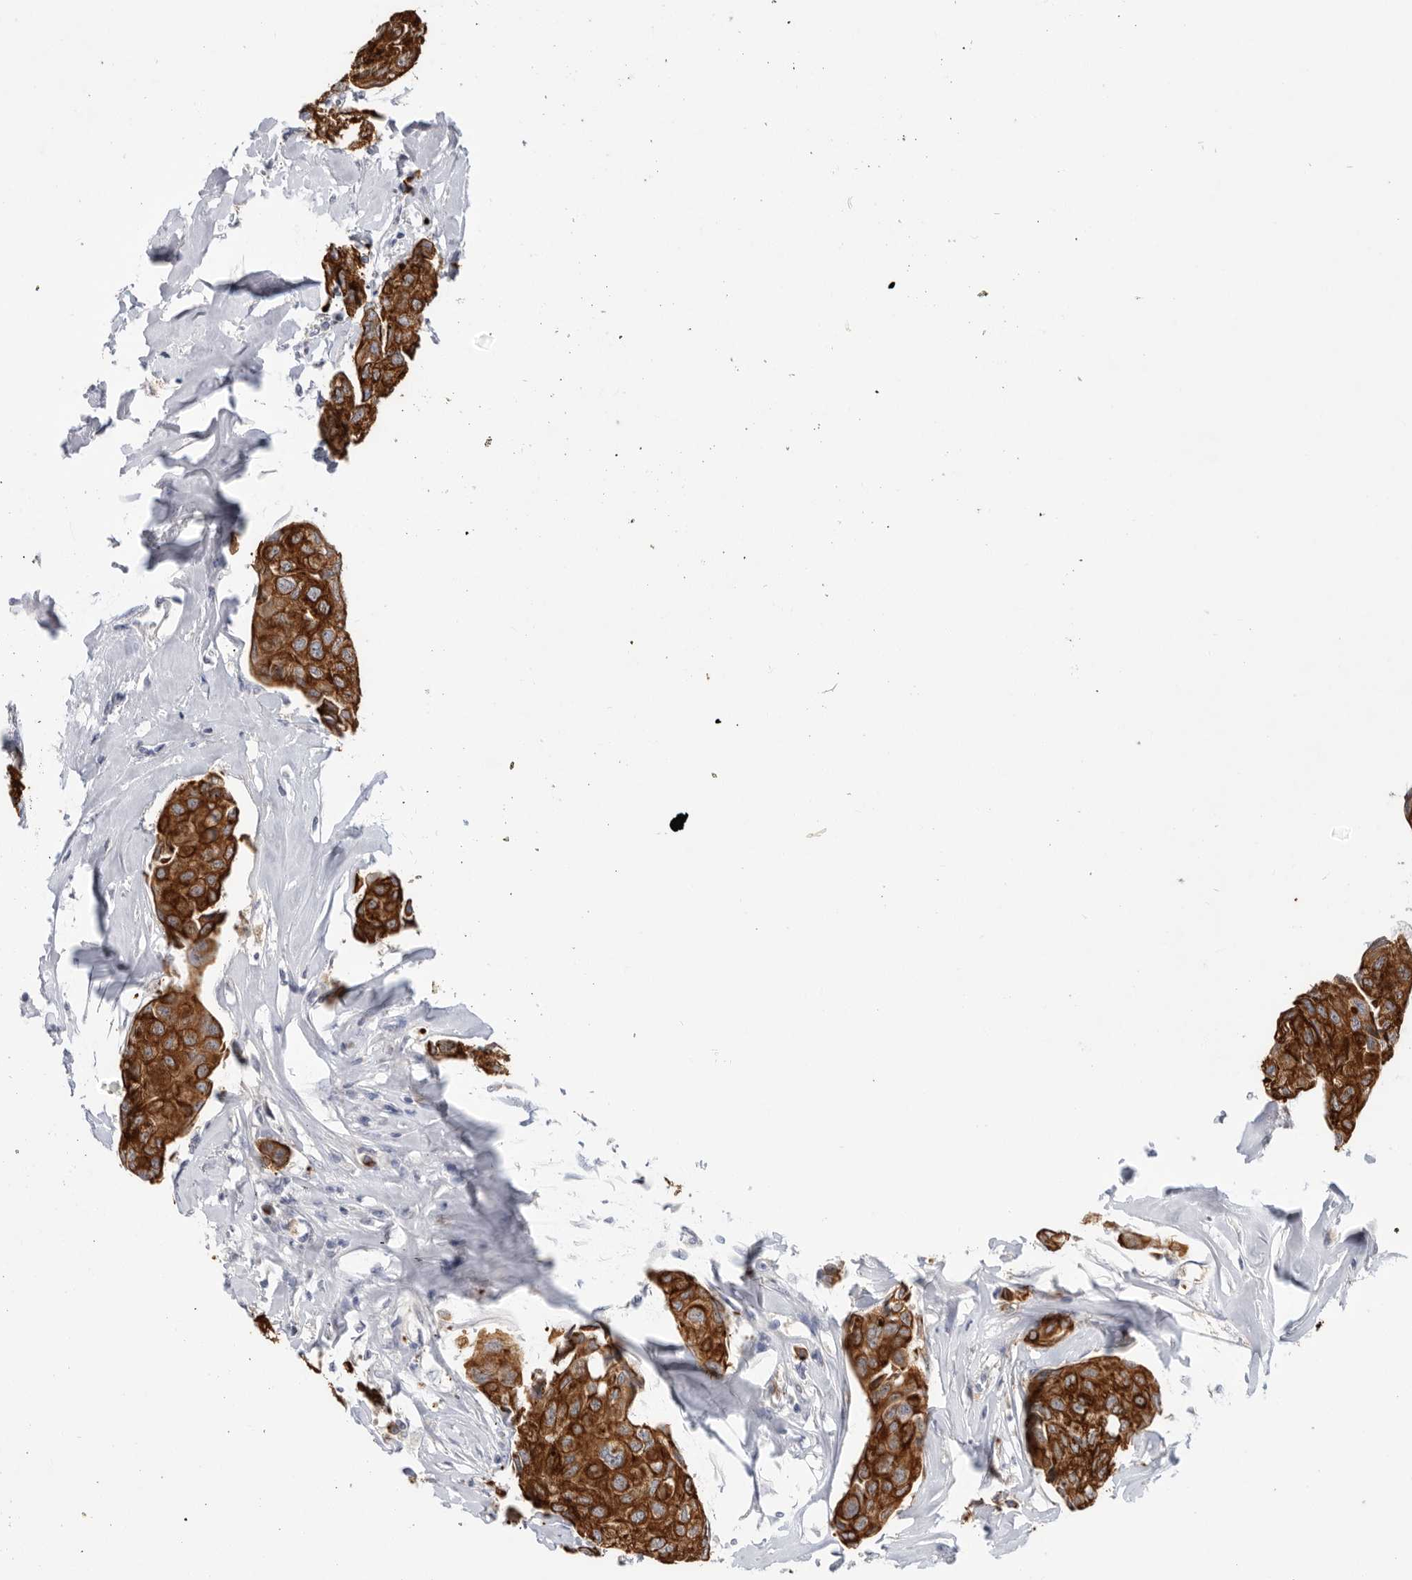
{"staining": {"intensity": "strong", "quantity": ">75%", "location": "cytoplasmic/membranous"}, "tissue": "breast cancer", "cell_type": "Tumor cells", "image_type": "cancer", "snomed": [{"axis": "morphology", "description": "Duct carcinoma"}, {"axis": "topography", "description": "Breast"}], "caption": "DAB (3,3'-diaminobenzidine) immunohistochemical staining of human intraductal carcinoma (breast) shows strong cytoplasmic/membranous protein staining in about >75% of tumor cells.", "gene": "MTFR1L", "patient": {"sex": "female", "age": 80}}